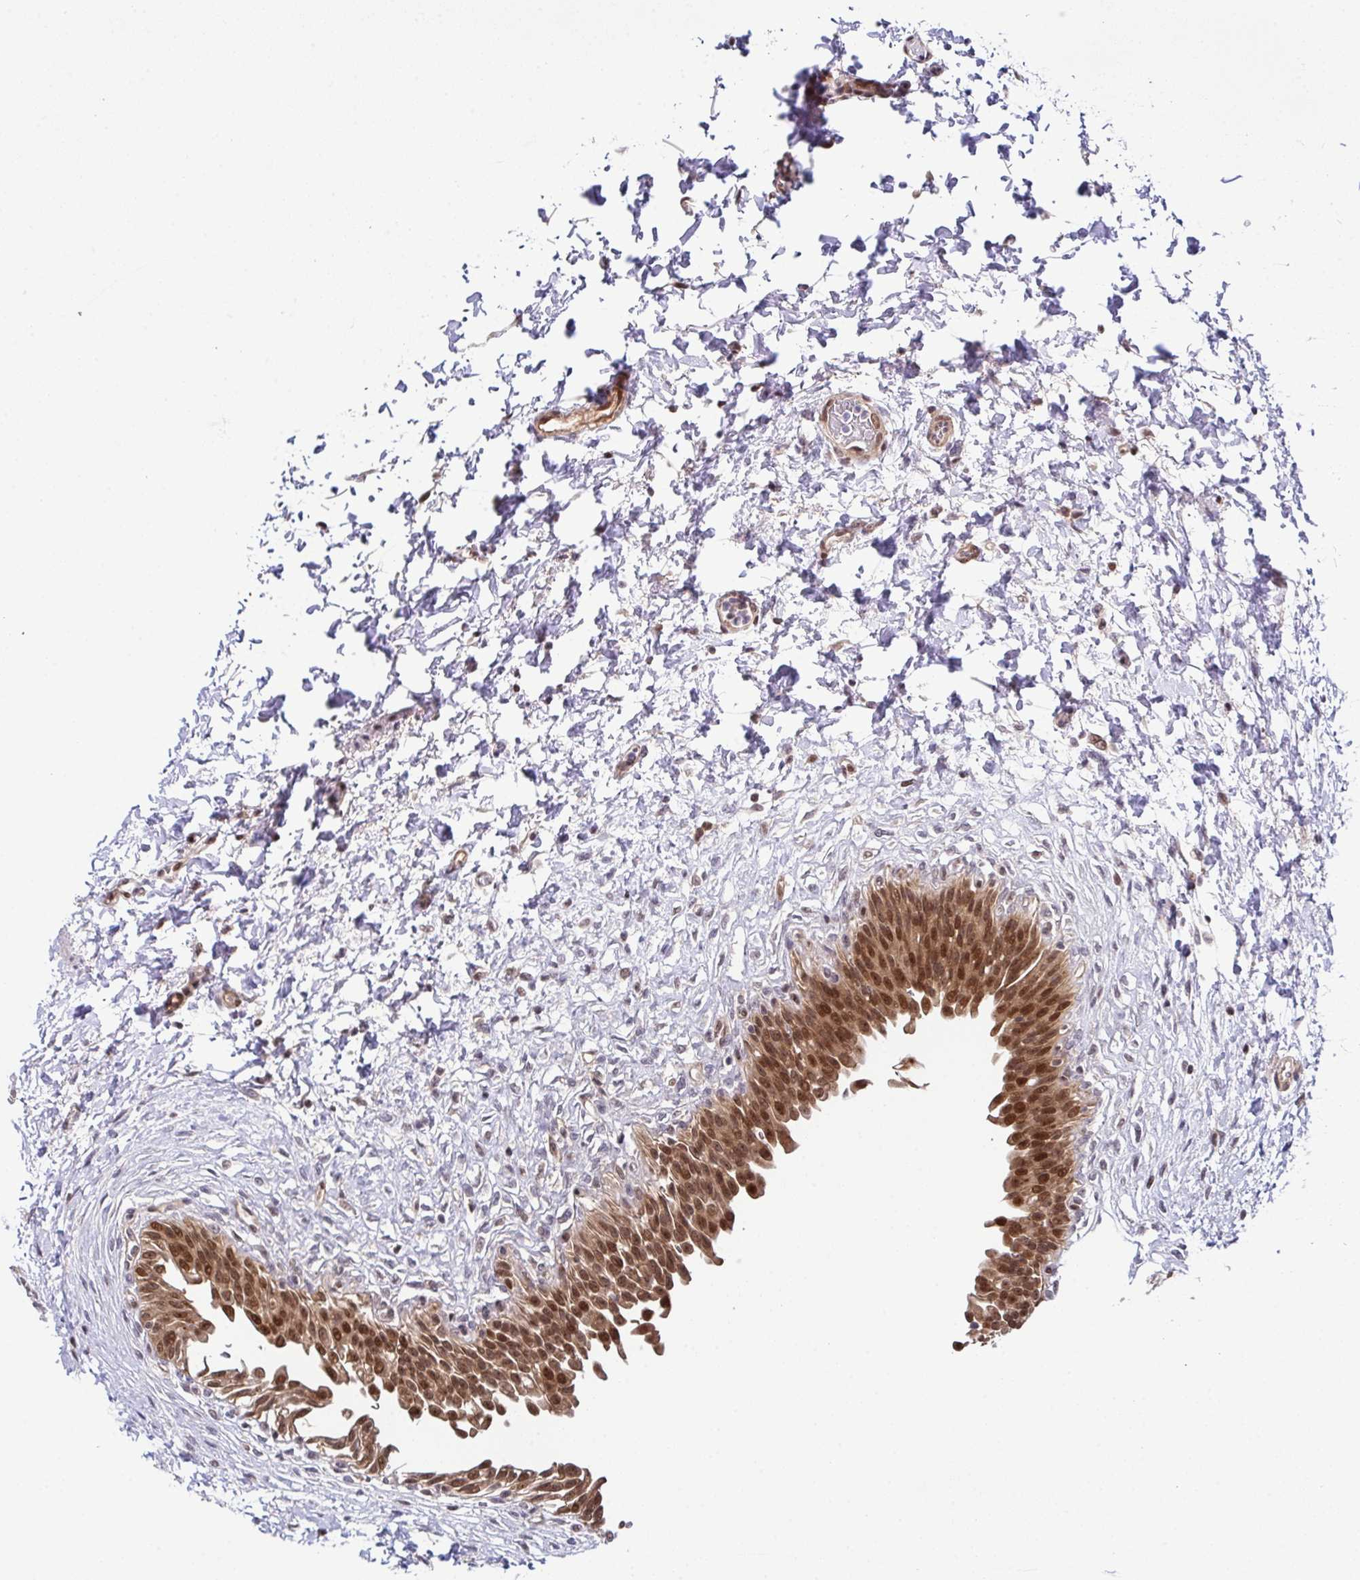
{"staining": {"intensity": "moderate", "quantity": ">75%", "location": "nuclear"}, "tissue": "urinary bladder", "cell_type": "Urothelial cells", "image_type": "normal", "snomed": [{"axis": "morphology", "description": "Normal tissue, NOS"}, {"axis": "topography", "description": "Urinary bladder"}], "caption": "Immunohistochemical staining of unremarkable human urinary bladder displays medium levels of moderate nuclear expression in about >75% of urothelial cells. Nuclei are stained in blue.", "gene": "DNAJB1", "patient": {"sex": "male", "age": 37}}